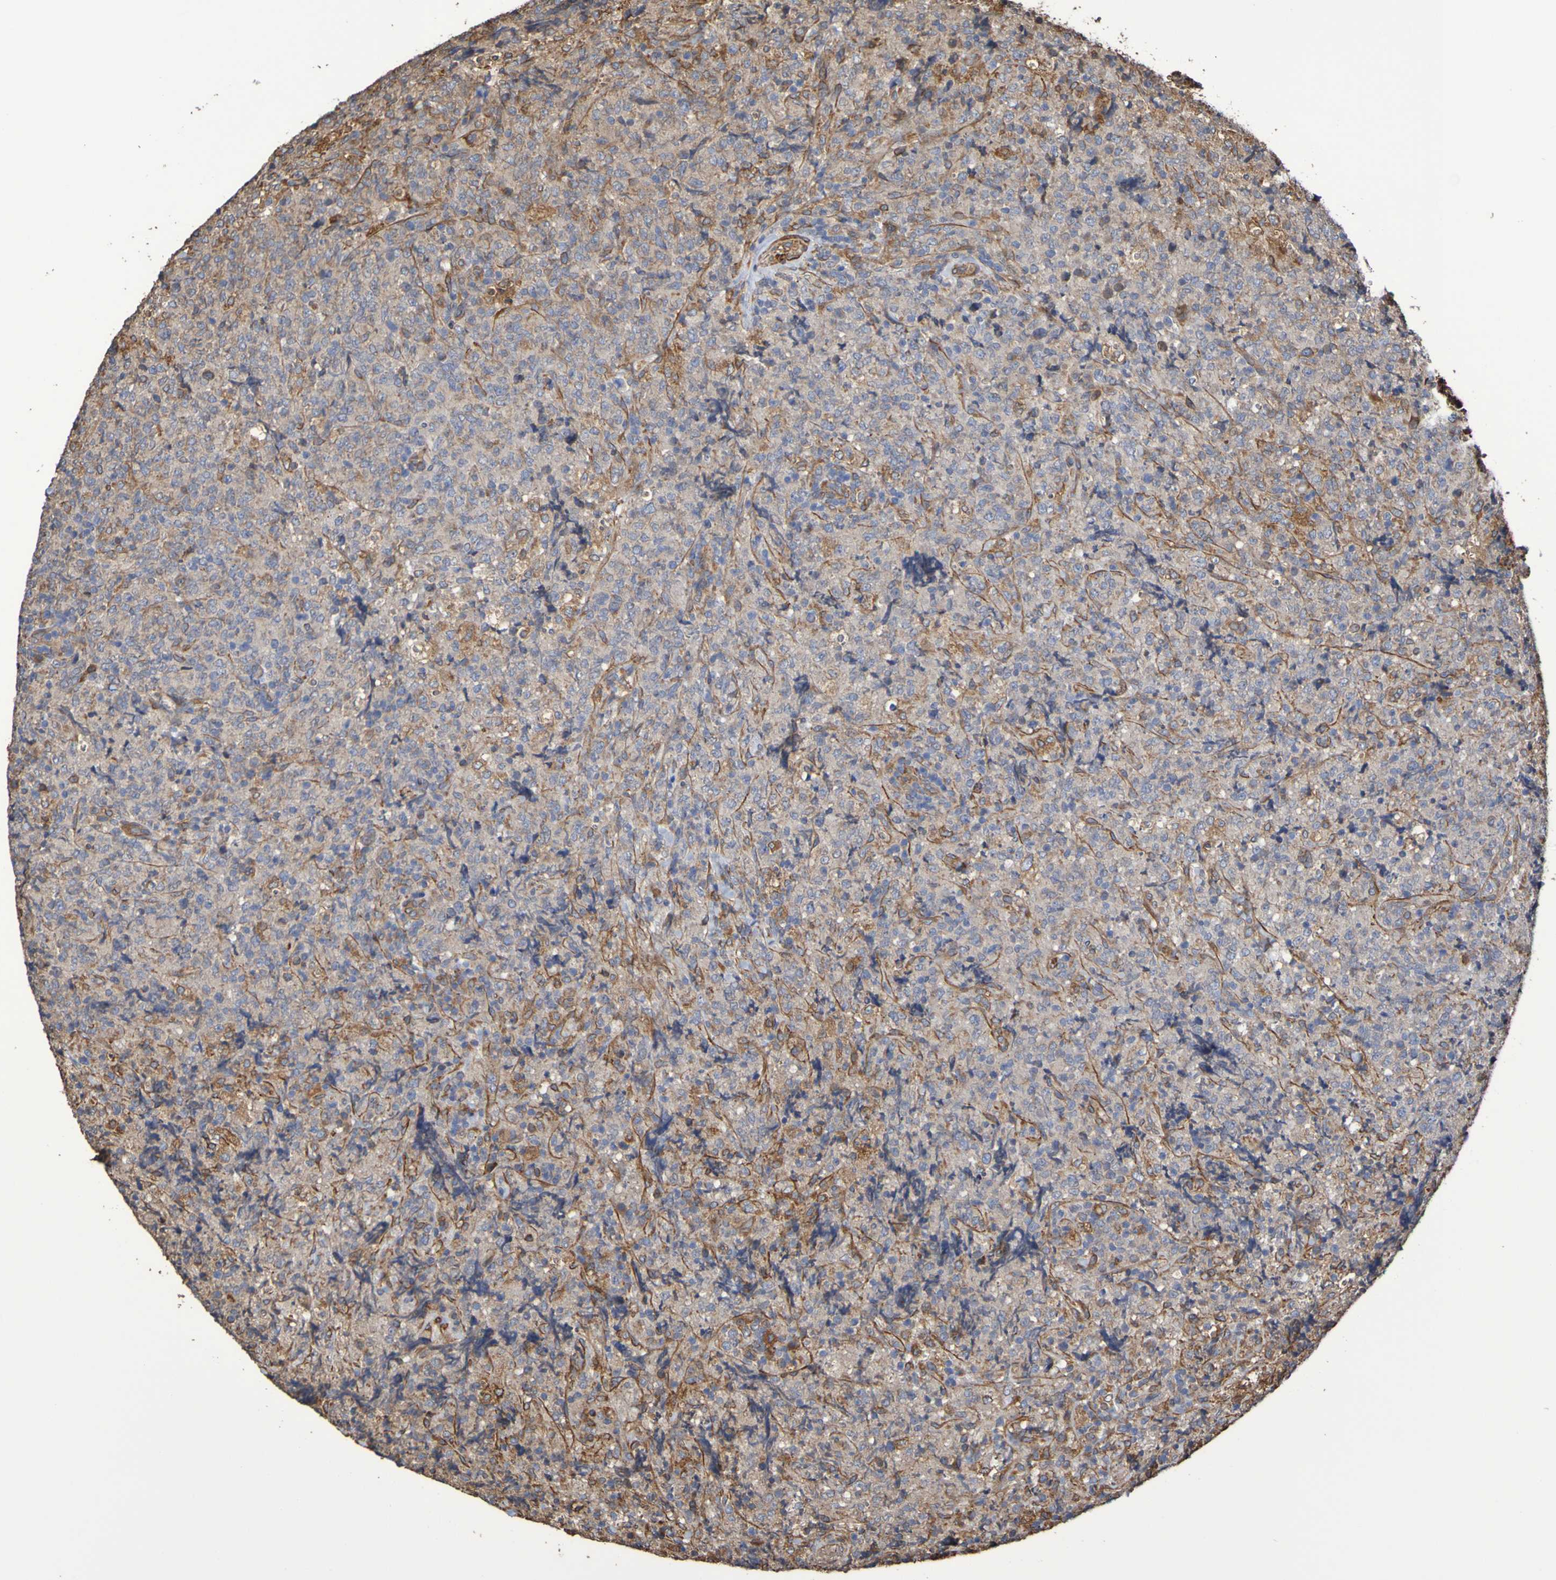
{"staining": {"intensity": "negative", "quantity": "none", "location": "none"}, "tissue": "lymphoma", "cell_type": "Tumor cells", "image_type": "cancer", "snomed": [{"axis": "morphology", "description": "Malignant lymphoma, non-Hodgkin's type, High grade"}, {"axis": "topography", "description": "Tonsil"}], "caption": "DAB immunohistochemical staining of human high-grade malignant lymphoma, non-Hodgkin's type reveals no significant staining in tumor cells.", "gene": "RAB11A", "patient": {"sex": "female", "age": 36}}